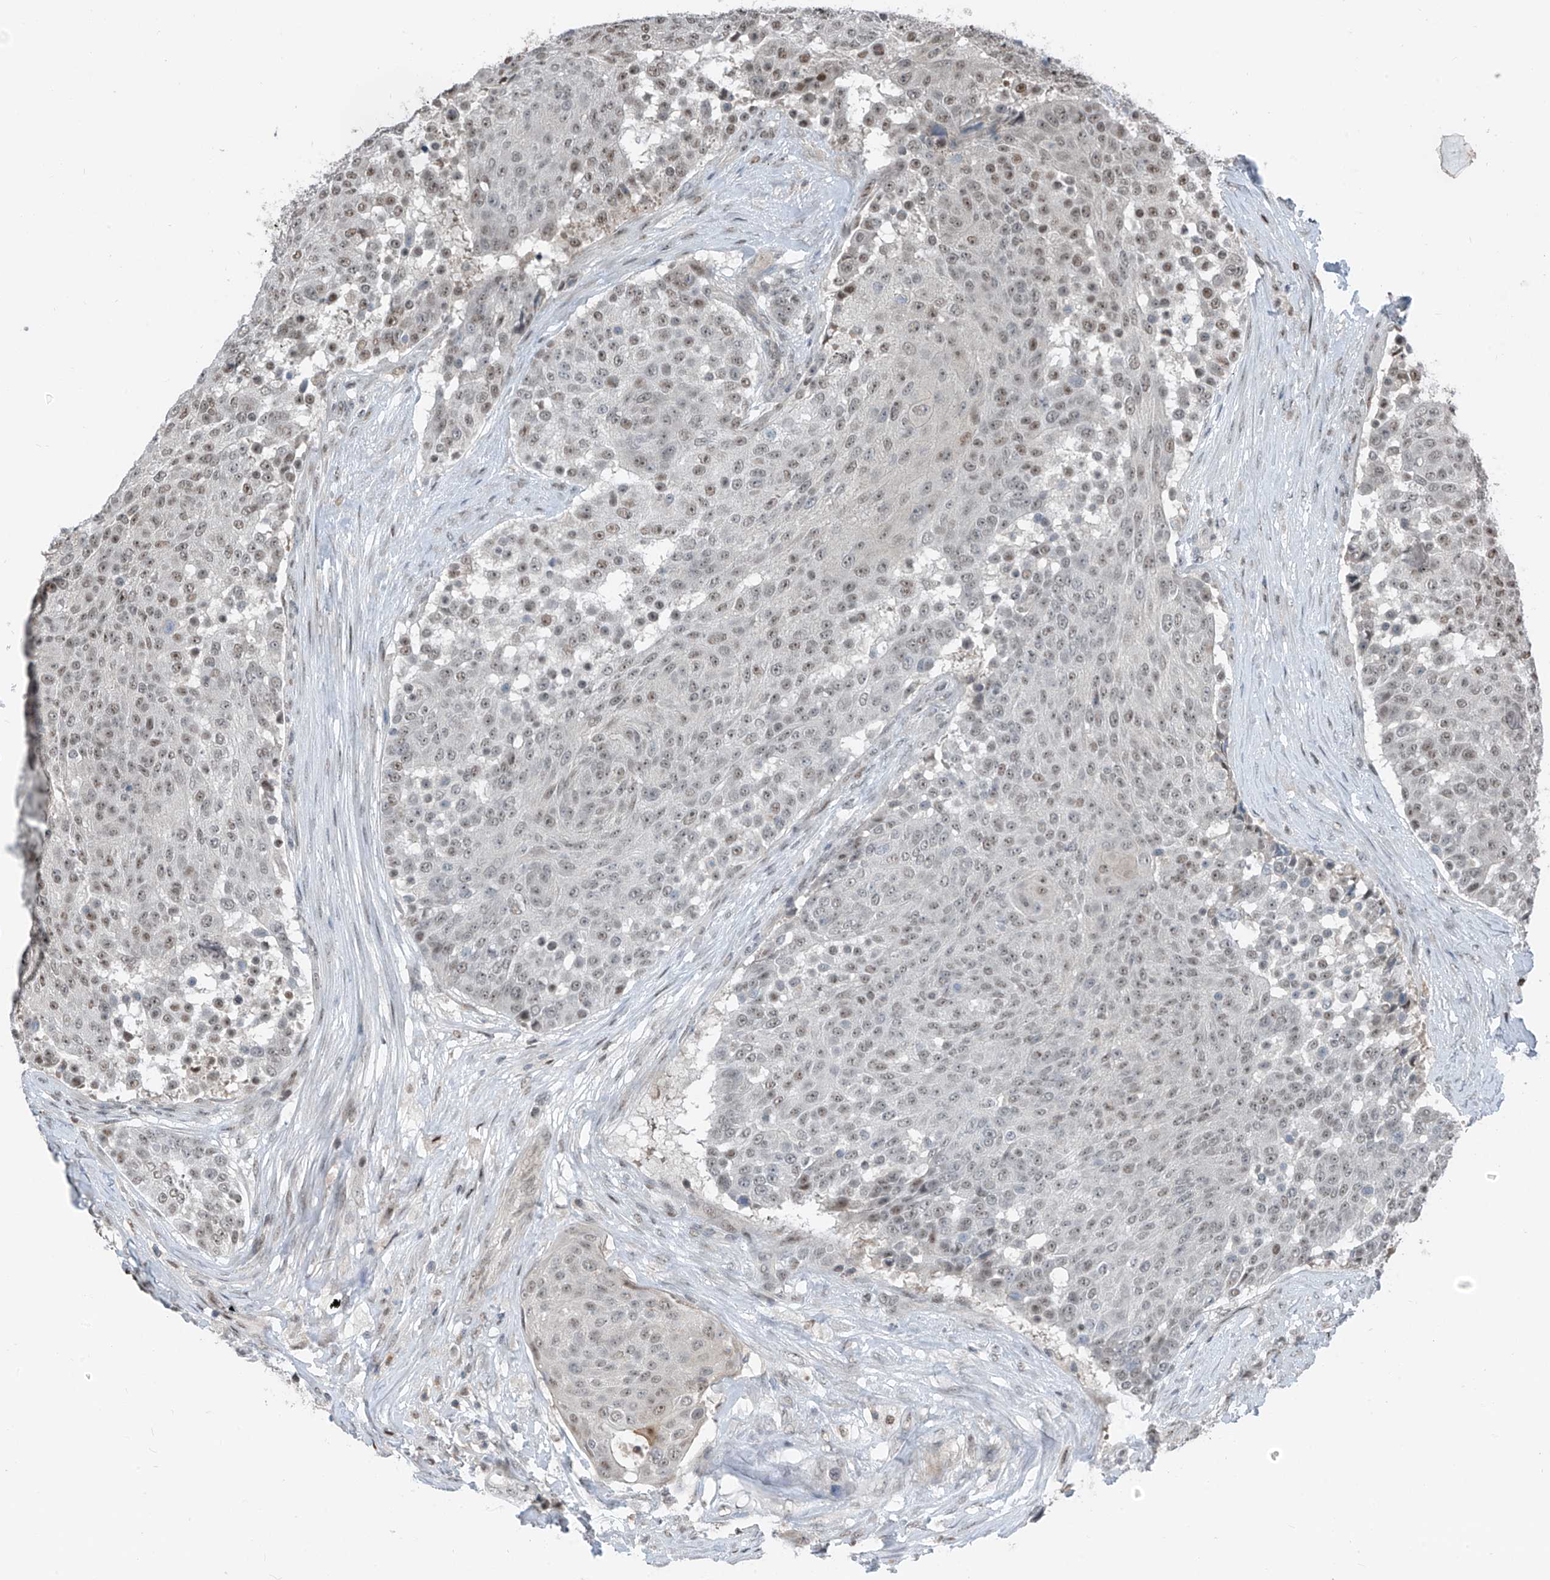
{"staining": {"intensity": "weak", "quantity": ">75%", "location": "nuclear"}, "tissue": "urothelial cancer", "cell_type": "Tumor cells", "image_type": "cancer", "snomed": [{"axis": "morphology", "description": "Urothelial carcinoma, High grade"}, {"axis": "topography", "description": "Urinary bladder"}], "caption": "Tumor cells show low levels of weak nuclear expression in approximately >75% of cells in human high-grade urothelial carcinoma.", "gene": "RBP7", "patient": {"sex": "female", "age": 63}}